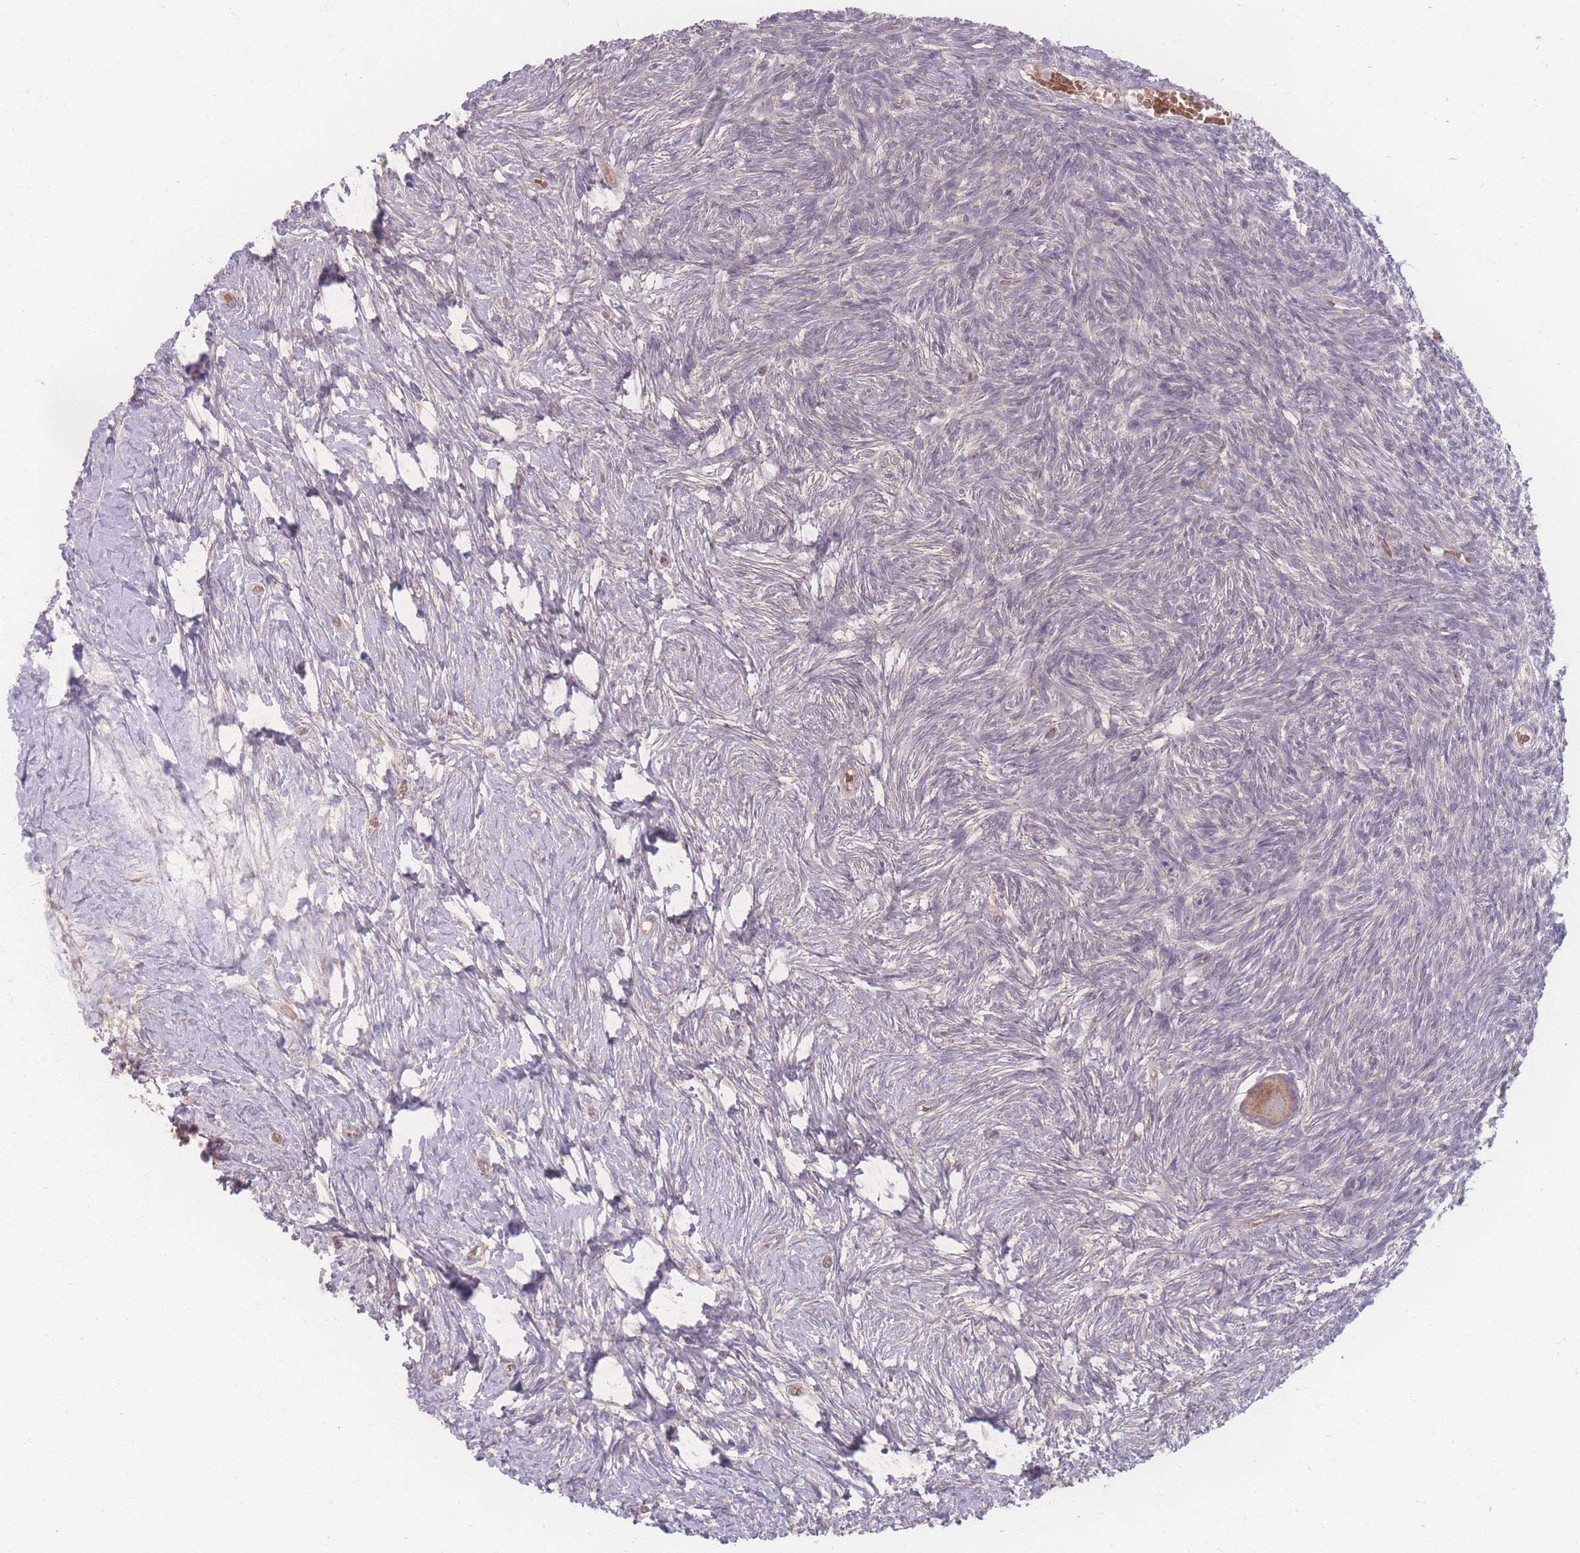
{"staining": {"intensity": "moderate", "quantity": ">75%", "location": "cytoplasmic/membranous"}, "tissue": "ovary", "cell_type": "Follicle cells", "image_type": "normal", "snomed": [{"axis": "morphology", "description": "Normal tissue, NOS"}, {"axis": "topography", "description": "Ovary"}], "caption": "Protein analysis of normal ovary demonstrates moderate cytoplasmic/membranous staining in about >75% of follicle cells.", "gene": "INSR", "patient": {"sex": "female", "age": 39}}